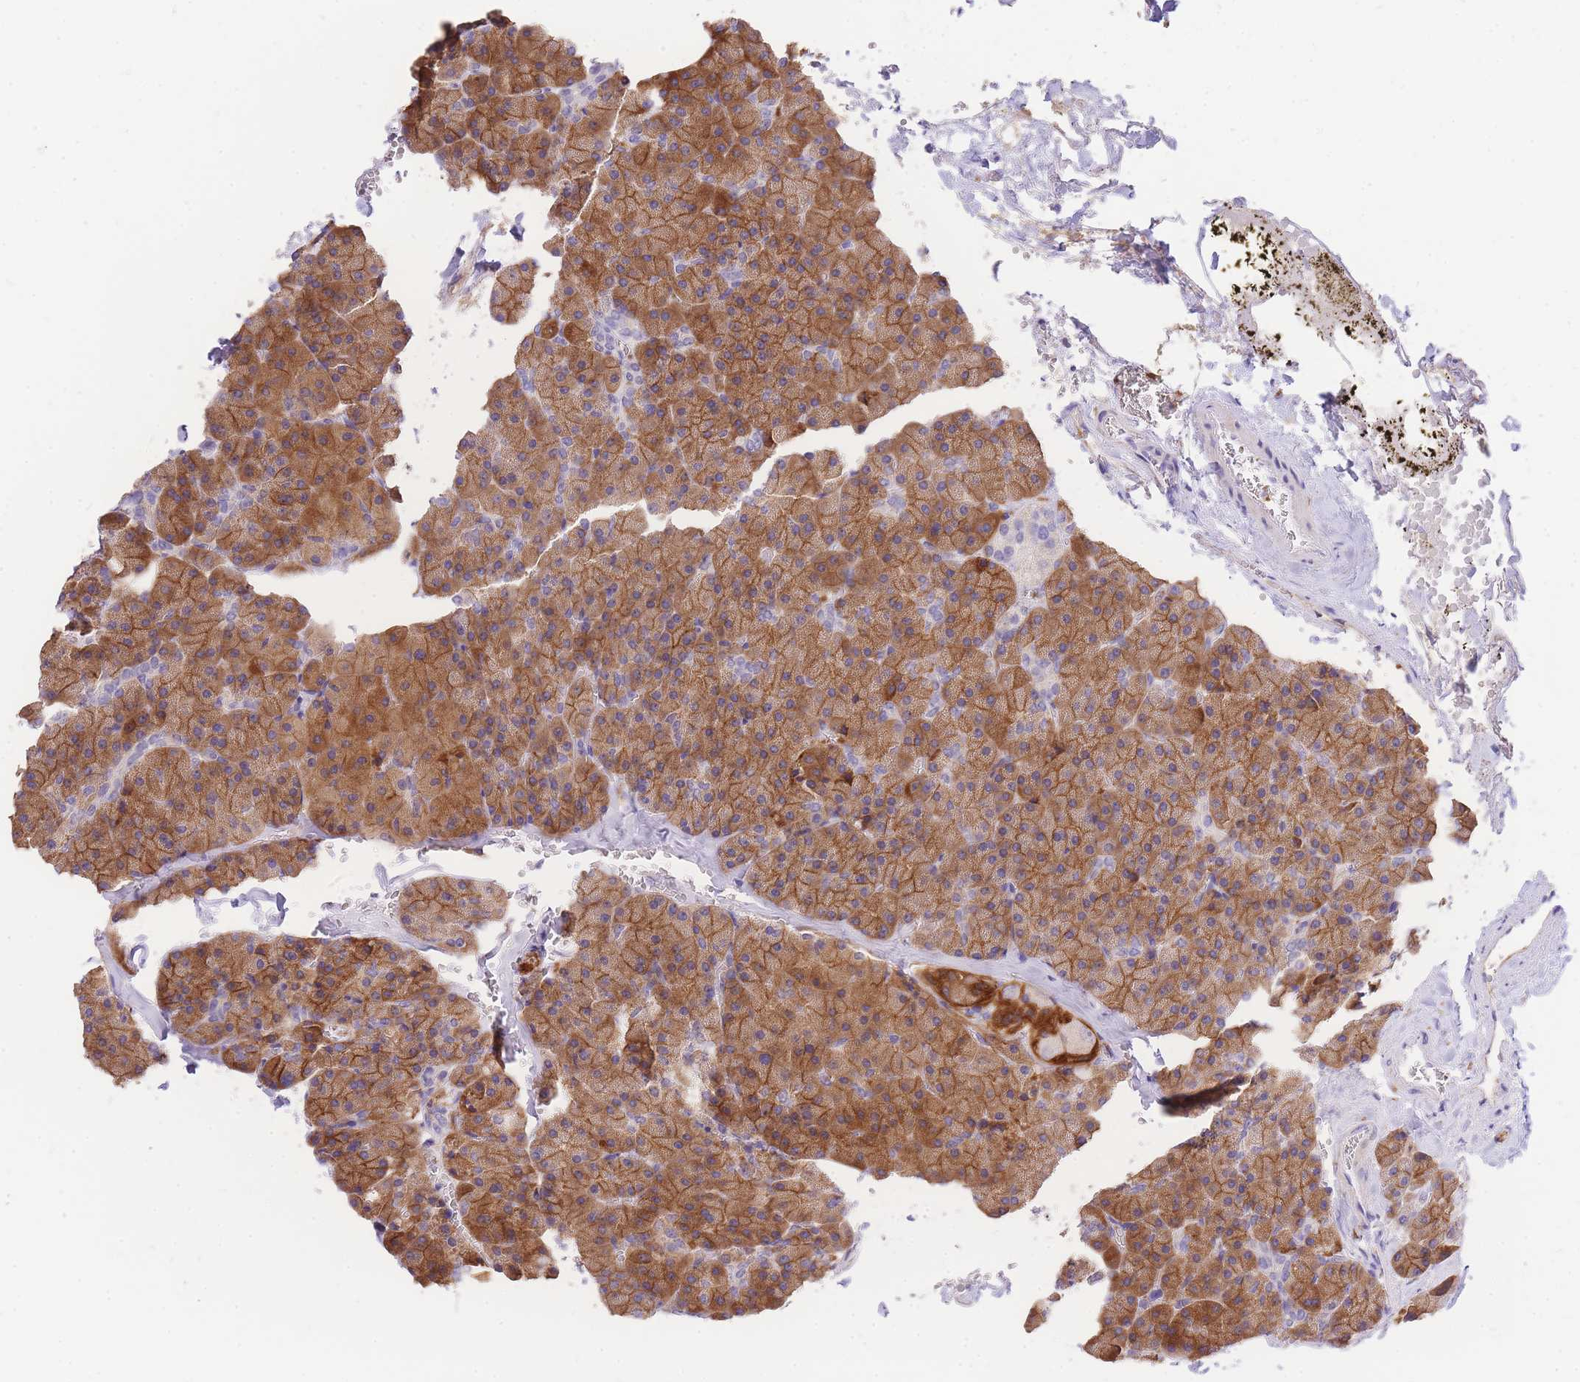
{"staining": {"intensity": "moderate", "quantity": ">75%", "location": "cytoplasmic/membranous"}, "tissue": "pancreas", "cell_type": "Exocrine glandular cells", "image_type": "normal", "snomed": [{"axis": "morphology", "description": "Normal tissue, NOS"}, {"axis": "morphology", "description": "Carcinoid, malignant, NOS"}, {"axis": "topography", "description": "Pancreas"}], "caption": "Protein expression analysis of normal pancreas shows moderate cytoplasmic/membranous positivity in about >75% of exocrine glandular cells. (IHC, brightfield microscopy, high magnification).", "gene": "C2orf88", "patient": {"sex": "female", "age": 35}}